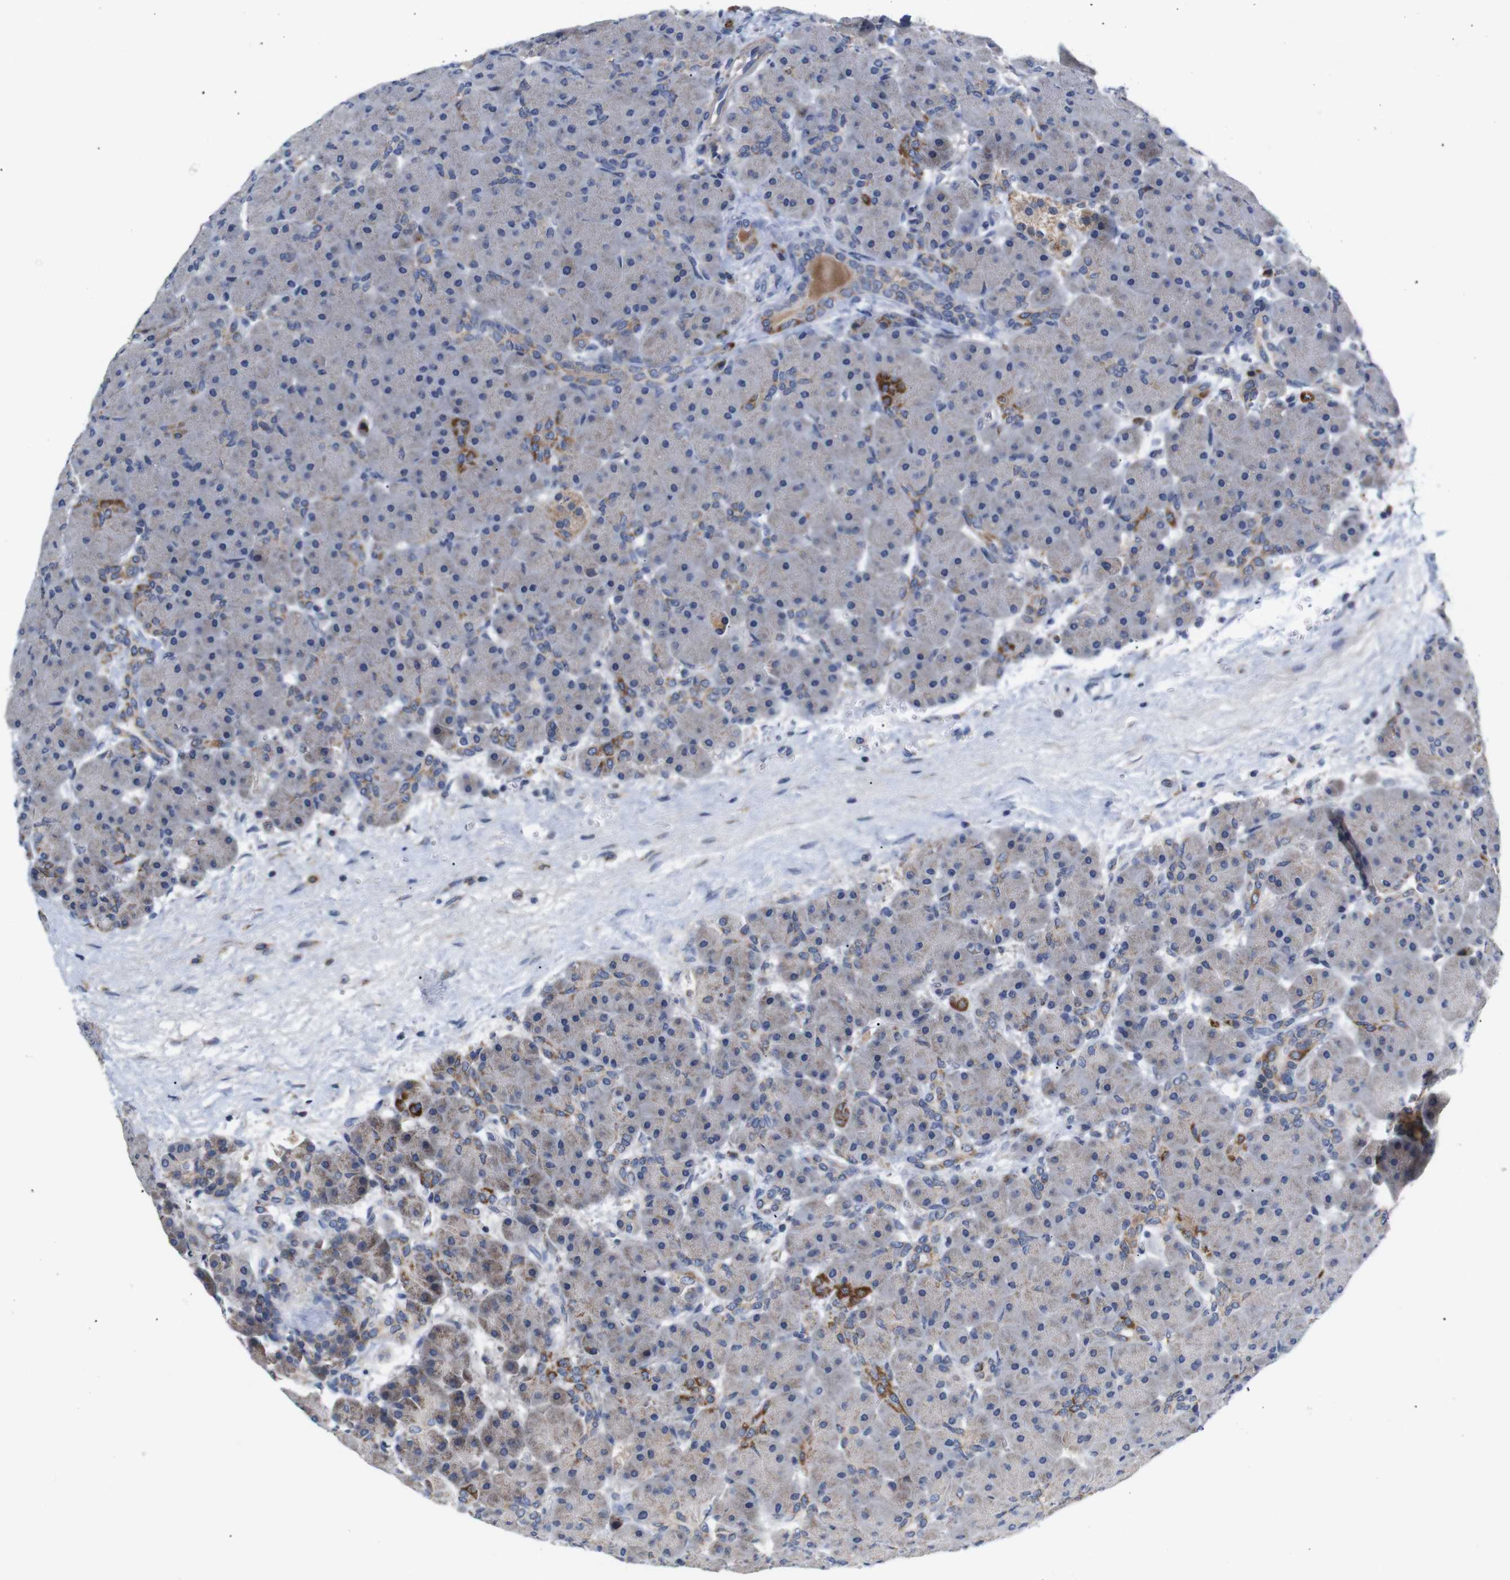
{"staining": {"intensity": "strong", "quantity": "<25%", "location": "cytoplasmic/membranous"}, "tissue": "pancreas", "cell_type": "Exocrine glandular cells", "image_type": "normal", "snomed": [{"axis": "morphology", "description": "Normal tissue, NOS"}, {"axis": "topography", "description": "Pancreas"}], "caption": "This histopathology image exhibits immunohistochemistry (IHC) staining of unremarkable pancreas, with medium strong cytoplasmic/membranous expression in about <25% of exocrine glandular cells.", "gene": "LRRC55", "patient": {"sex": "male", "age": 66}}